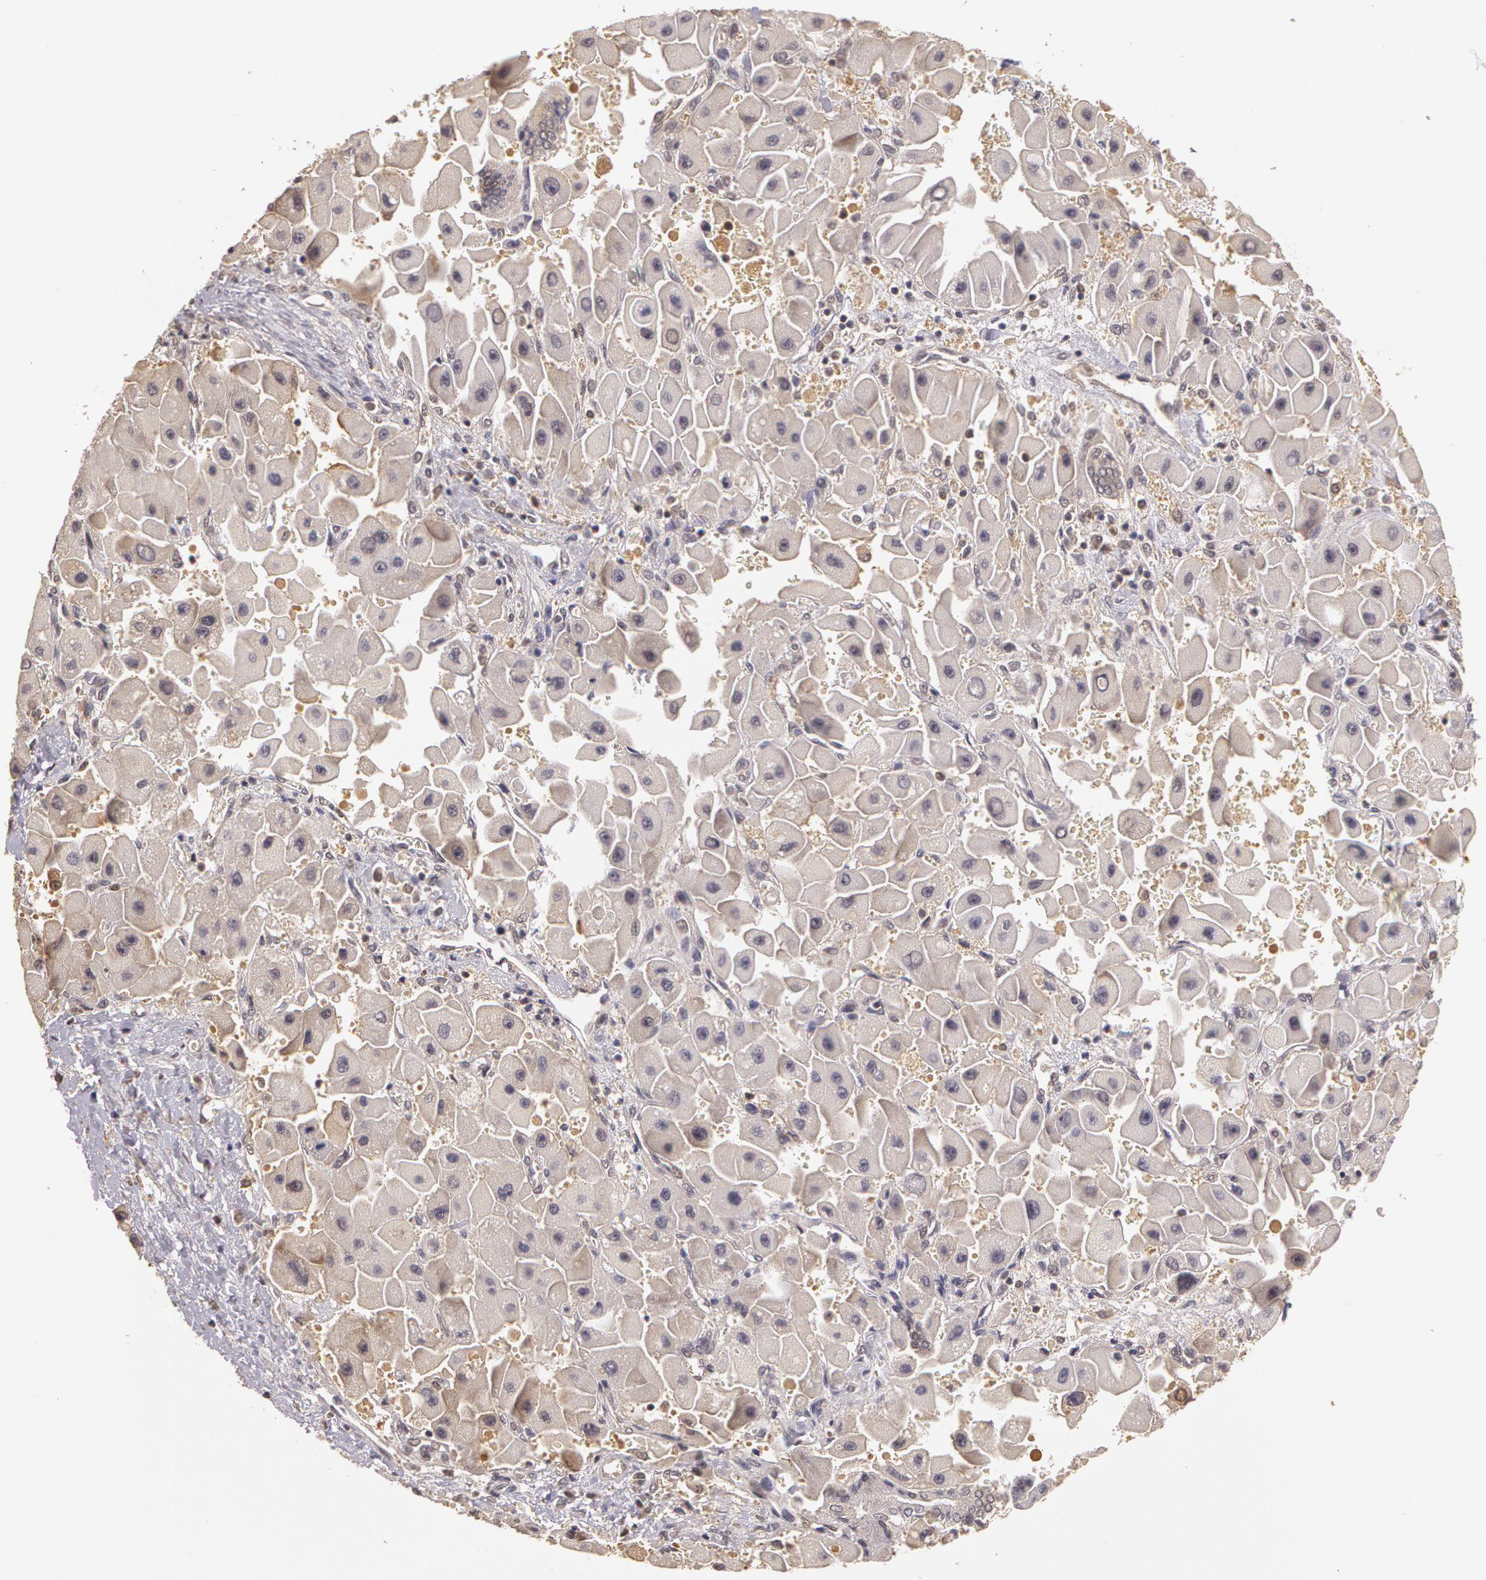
{"staining": {"intensity": "negative", "quantity": "none", "location": "none"}, "tissue": "liver cancer", "cell_type": "Tumor cells", "image_type": "cancer", "snomed": [{"axis": "morphology", "description": "Carcinoma, Hepatocellular, NOS"}, {"axis": "topography", "description": "Liver"}], "caption": "Immunohistochemistry (IHC) histopathology image of neoplastic tissue: human hepatocellular carcinoma (liver) stained with DAB demonstrates no significant protein expression in tumor cells. (DAB (3,3'-diaminobenzidine) immunohistochemistry (IHC) with hematoxylin counter stain).", "gene": "AHSA1", "patient": {"sex": "male", "age": 24}}